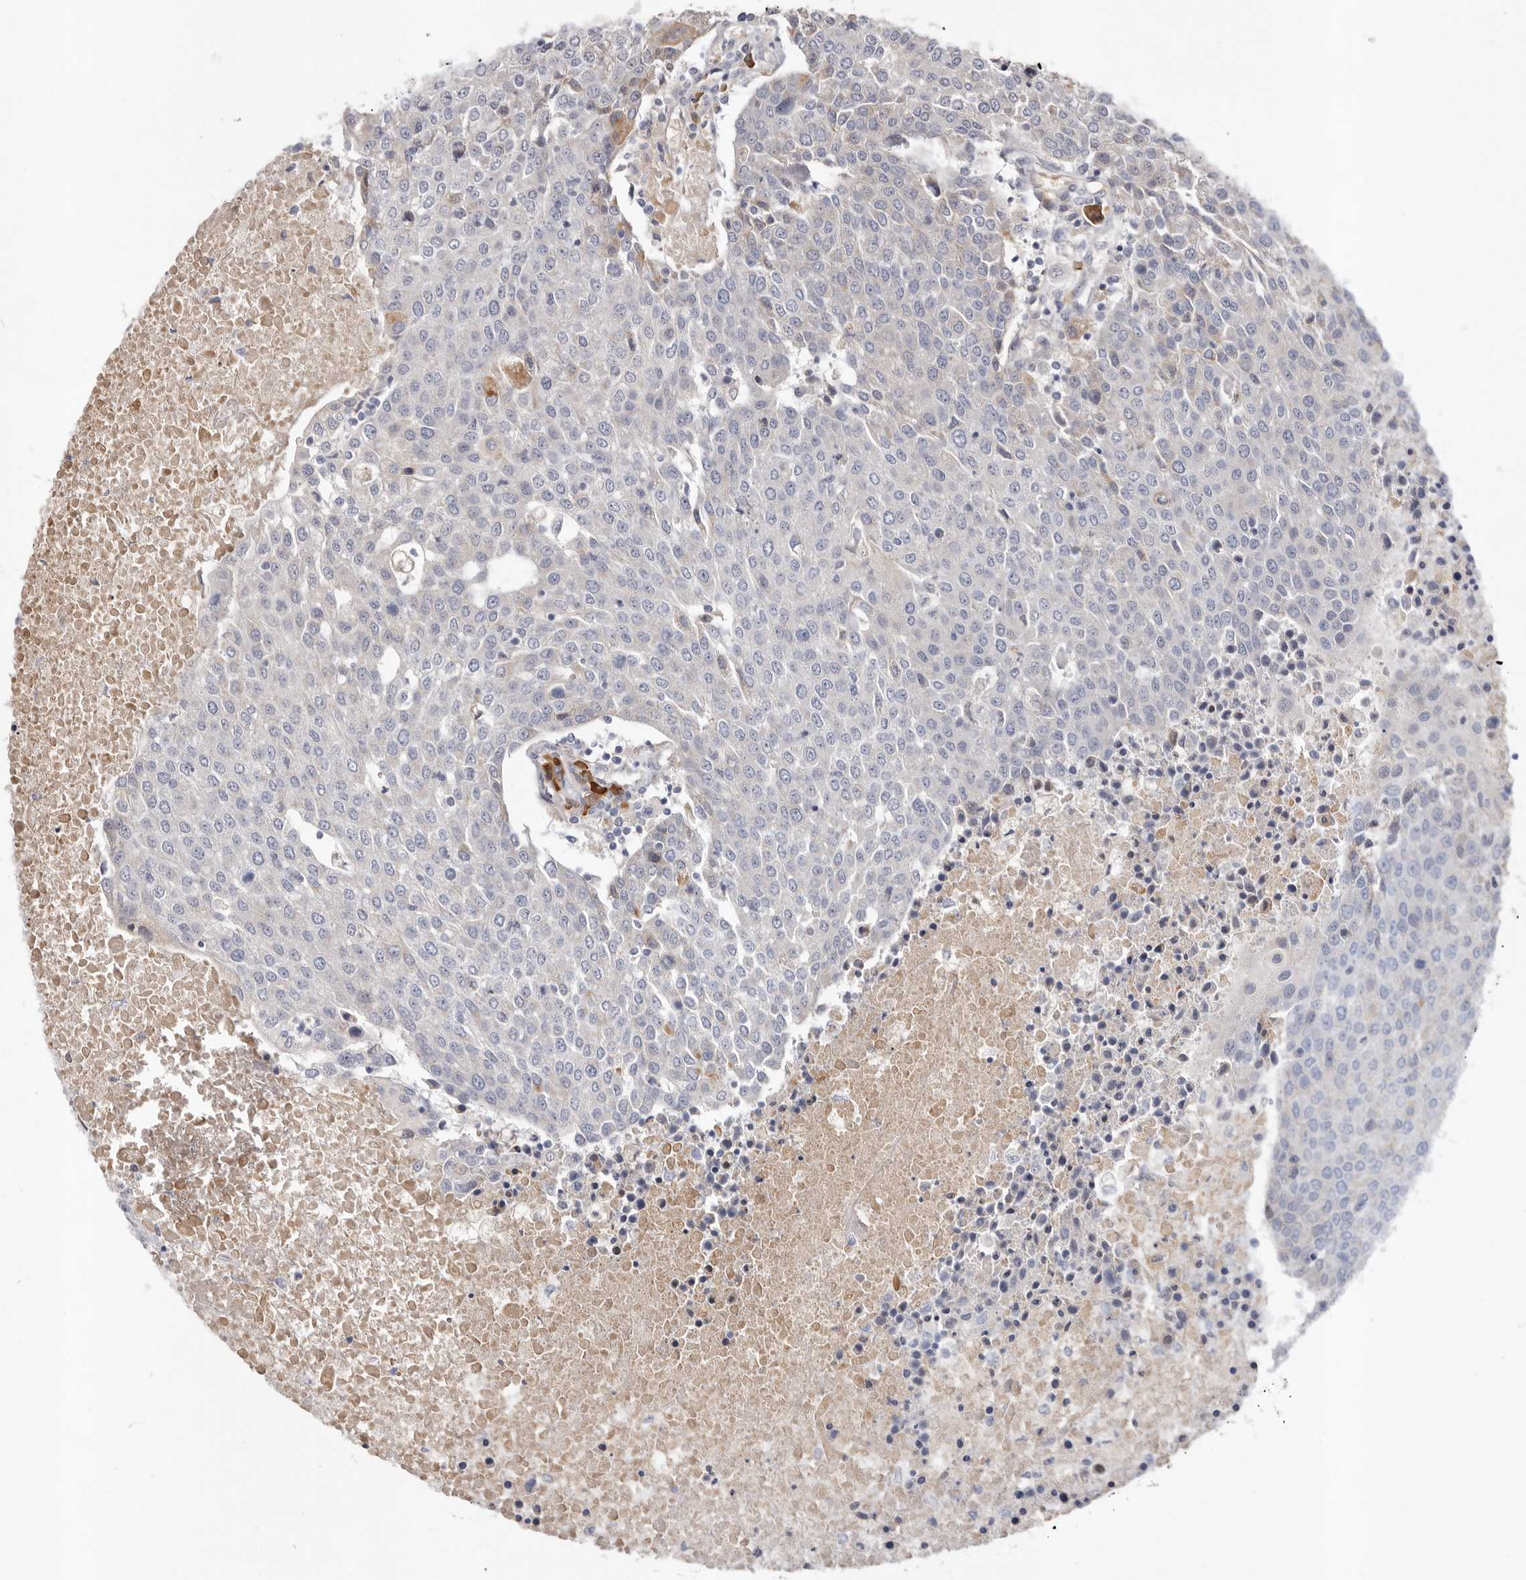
{"staining": {"intensity": "negative", "quantity": "none", "location": "none"}, "tissue": "urothelial cancer", "cell_type": "Tumor cells", "image_type": "cancer", "snomed": [{"axis": "morphology", "description": "Urothelial carcinoma, High grade"}, {"axis": "topography", "description": "Urinary bladder"}], "caption": "IHC histopathology image of human high-grade urothelial carcinoma stained for a protein (brown), which demonstrates no staining in tumor cells. Brightfield microscopy of immunohistochemistry stained with DAB (brown) and hematoxylin (blue), captured at high magnification.", "gene": "SPTA1", "patient": {"sex": "female", "age": 85}}